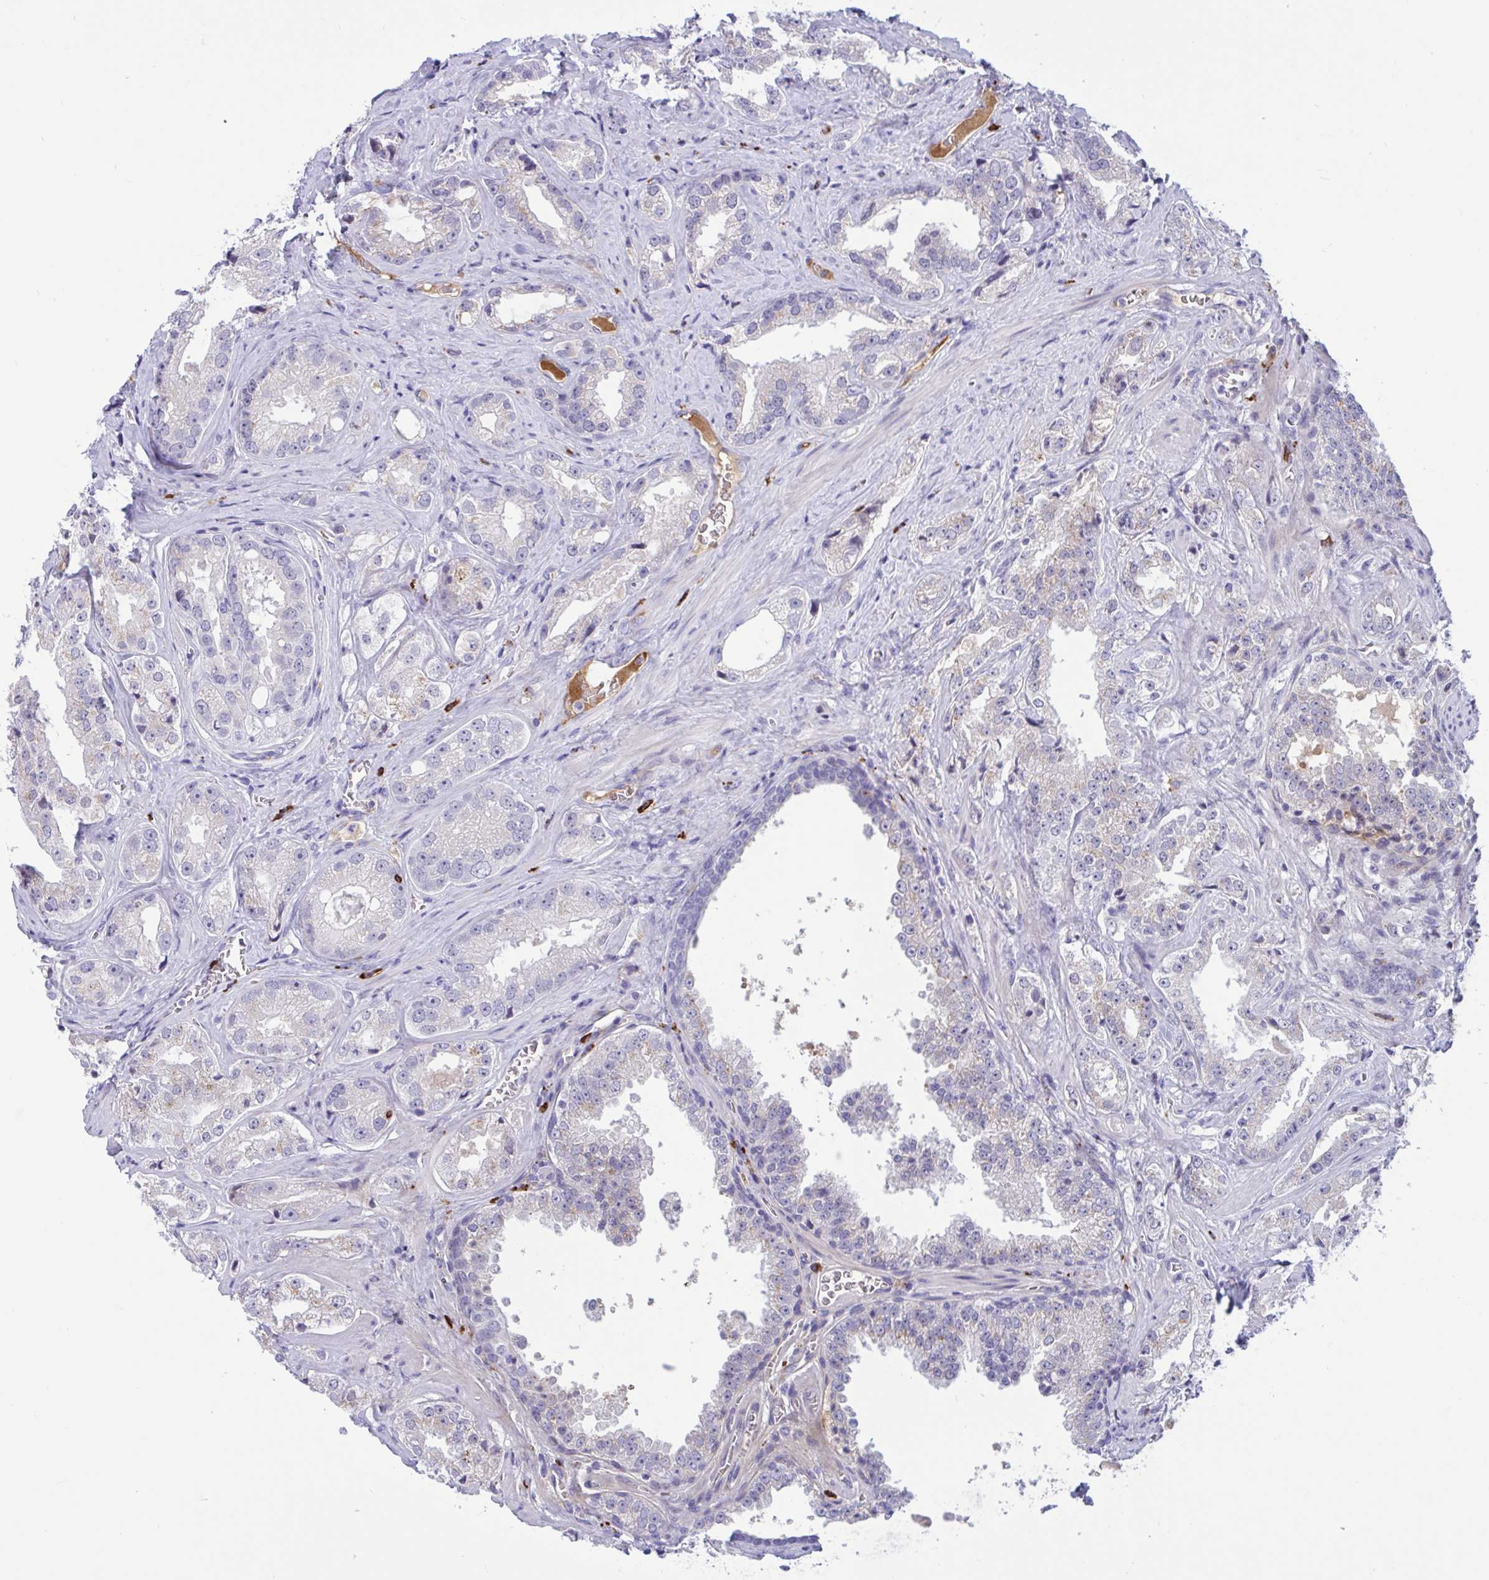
{"staining": {"intensity": "negative", "quantity": "none", "location": "none"}, "tissue": "prostate cancer", "cell_type": "Tumor cells", "image_type": "cancer", "snomed": [{"axis": "morphology", "description": "Adenocarcinoma, High grade"}, {"axis": "topography", "description": "Prostate"}], "caption": "Protein analysis of prostate cancer reveals no significant expression in tumor cells.", "gene": "FAM219B", "patient": {"sex": "male", "age": 67}}